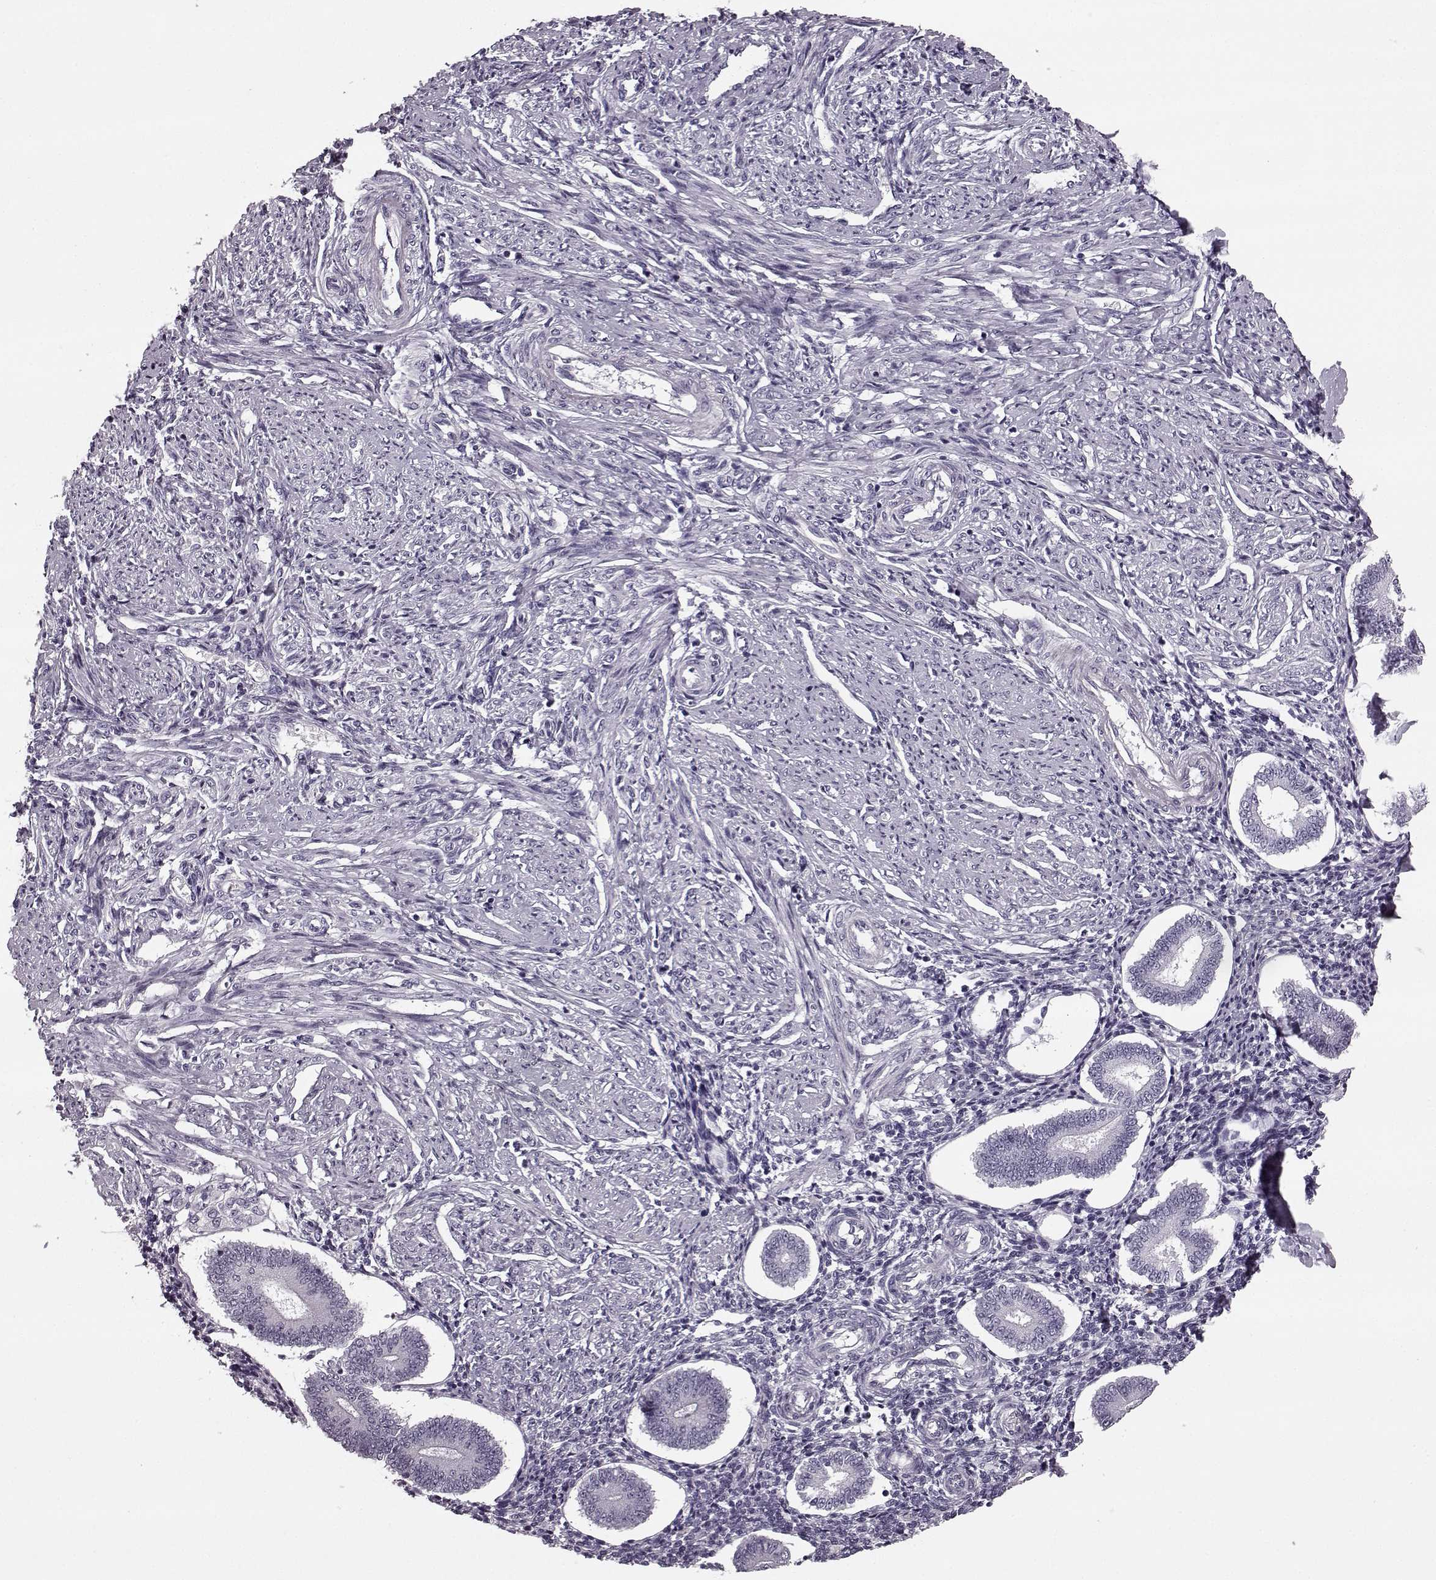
{"staining": {"intensity": "negative", "quantity": "none", "location": "none"}, "tissue": "endometrium", "cell_type": "Cells in endometrial stroma", "image_type": "normal", "snomed": [{"axis": "morphology", "description": "Normal tissue, NOS"}, {"axis": "topography", "description": "Endometrium"}], "caption": "Immunohistochemistry (IHC) of normal endometrium shows no positivity in cells in endometrial stroma.", "gene": "PRPH2", "patient": {"sex": "female", "age": 40}}